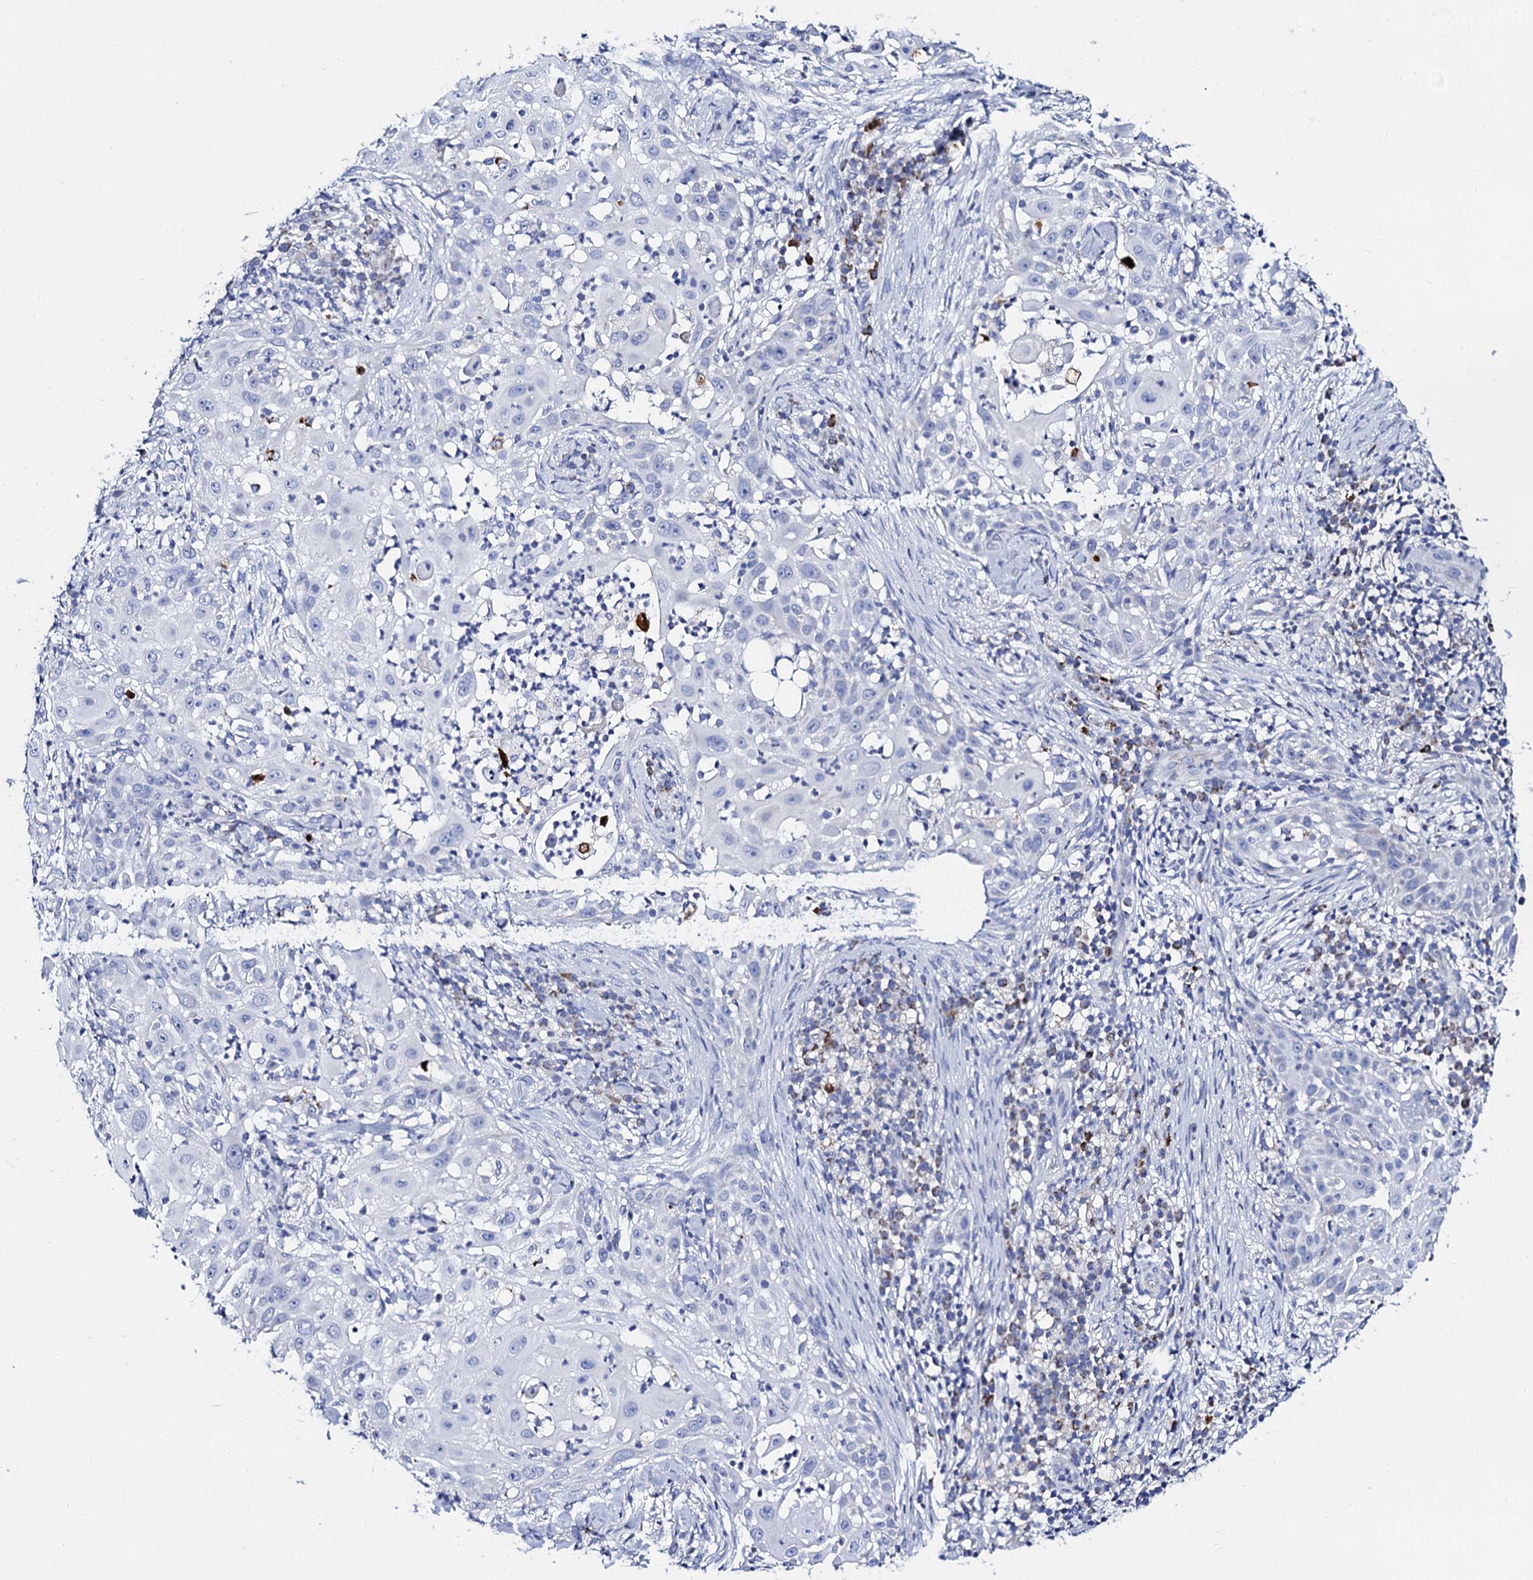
{"staining": {"intensity": "negative", "quantity": "none", "location": "none"}, "tissue": "skin cancer", "cell_type": "Tumor cells", "image_type": "cancer", "snomed": [{"axis": "morphology", "description": "Squamous cell carcinoma, NOS"}, {"axis": "topography", "description": "Skin"}], "caption": "The immunohistochemistry histopathology image has no significant expression in tumor cells of skin cancer (squamous cell carcinoma) tissue.", "gene": "ACADSB", "patient": {"sex": "female", "age": 44}}